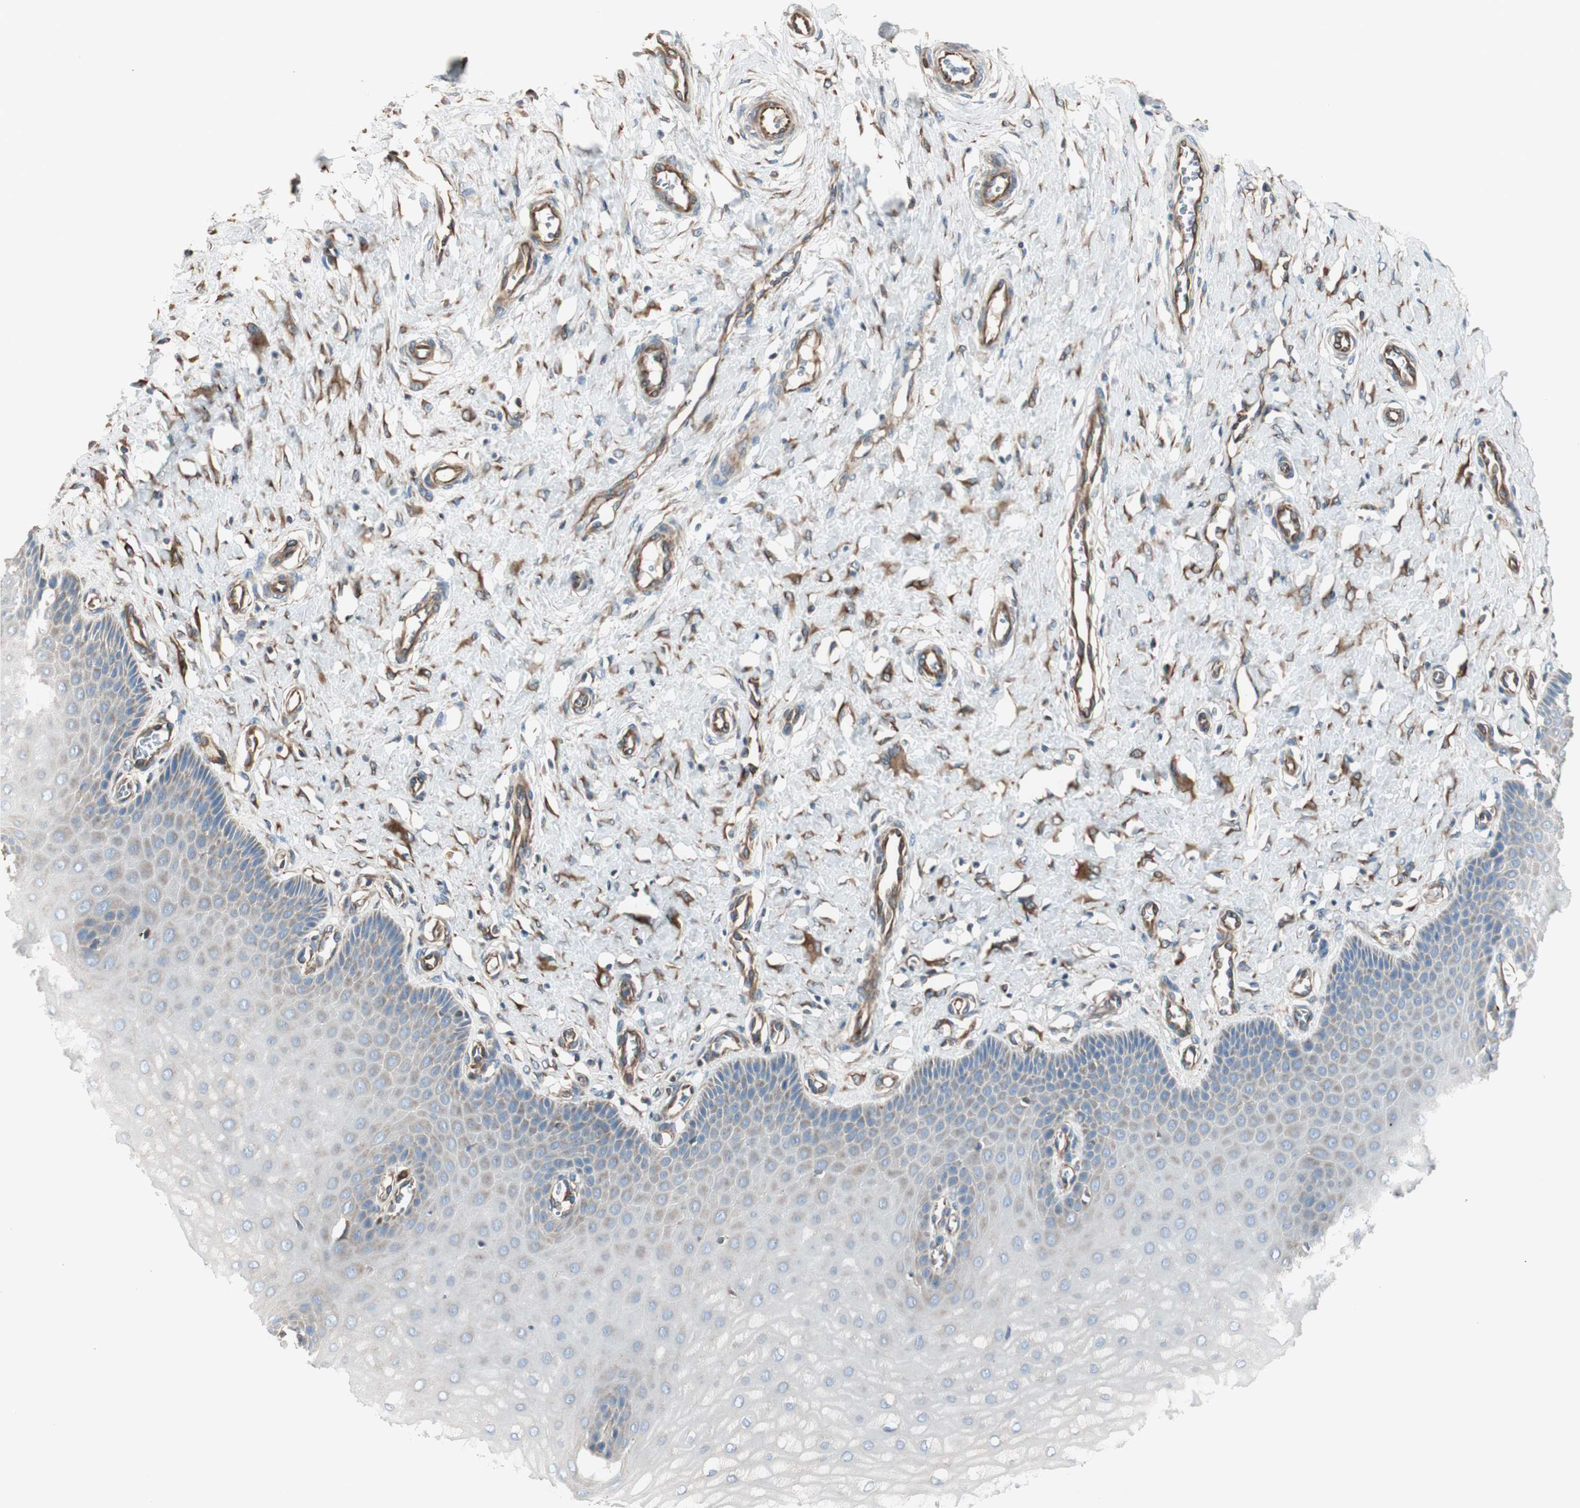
{"staining": {"intensity": "weak", "quantity": "25%-75%", "location": "cytoplasmic/membranous"}, "tissue": "cervix", "cell_type": "Glandular cells", "image_type": "normal", "snomed": [{"axis": "morphology", "description": "Normal tissue, NOS"}, {"axis": "topography", "description": "Cervix"}], "caption": "Immunohistochemical staining of normal cervix exhibits low levels of weak cytoplasmic/membranous staining in about 25%-75% of glandular cells. (brown staining indicates protein expression, while blue staining denotes nuclei).", "gene": "SRCIN1", "patient": {"sex": "female", "age": 55}}